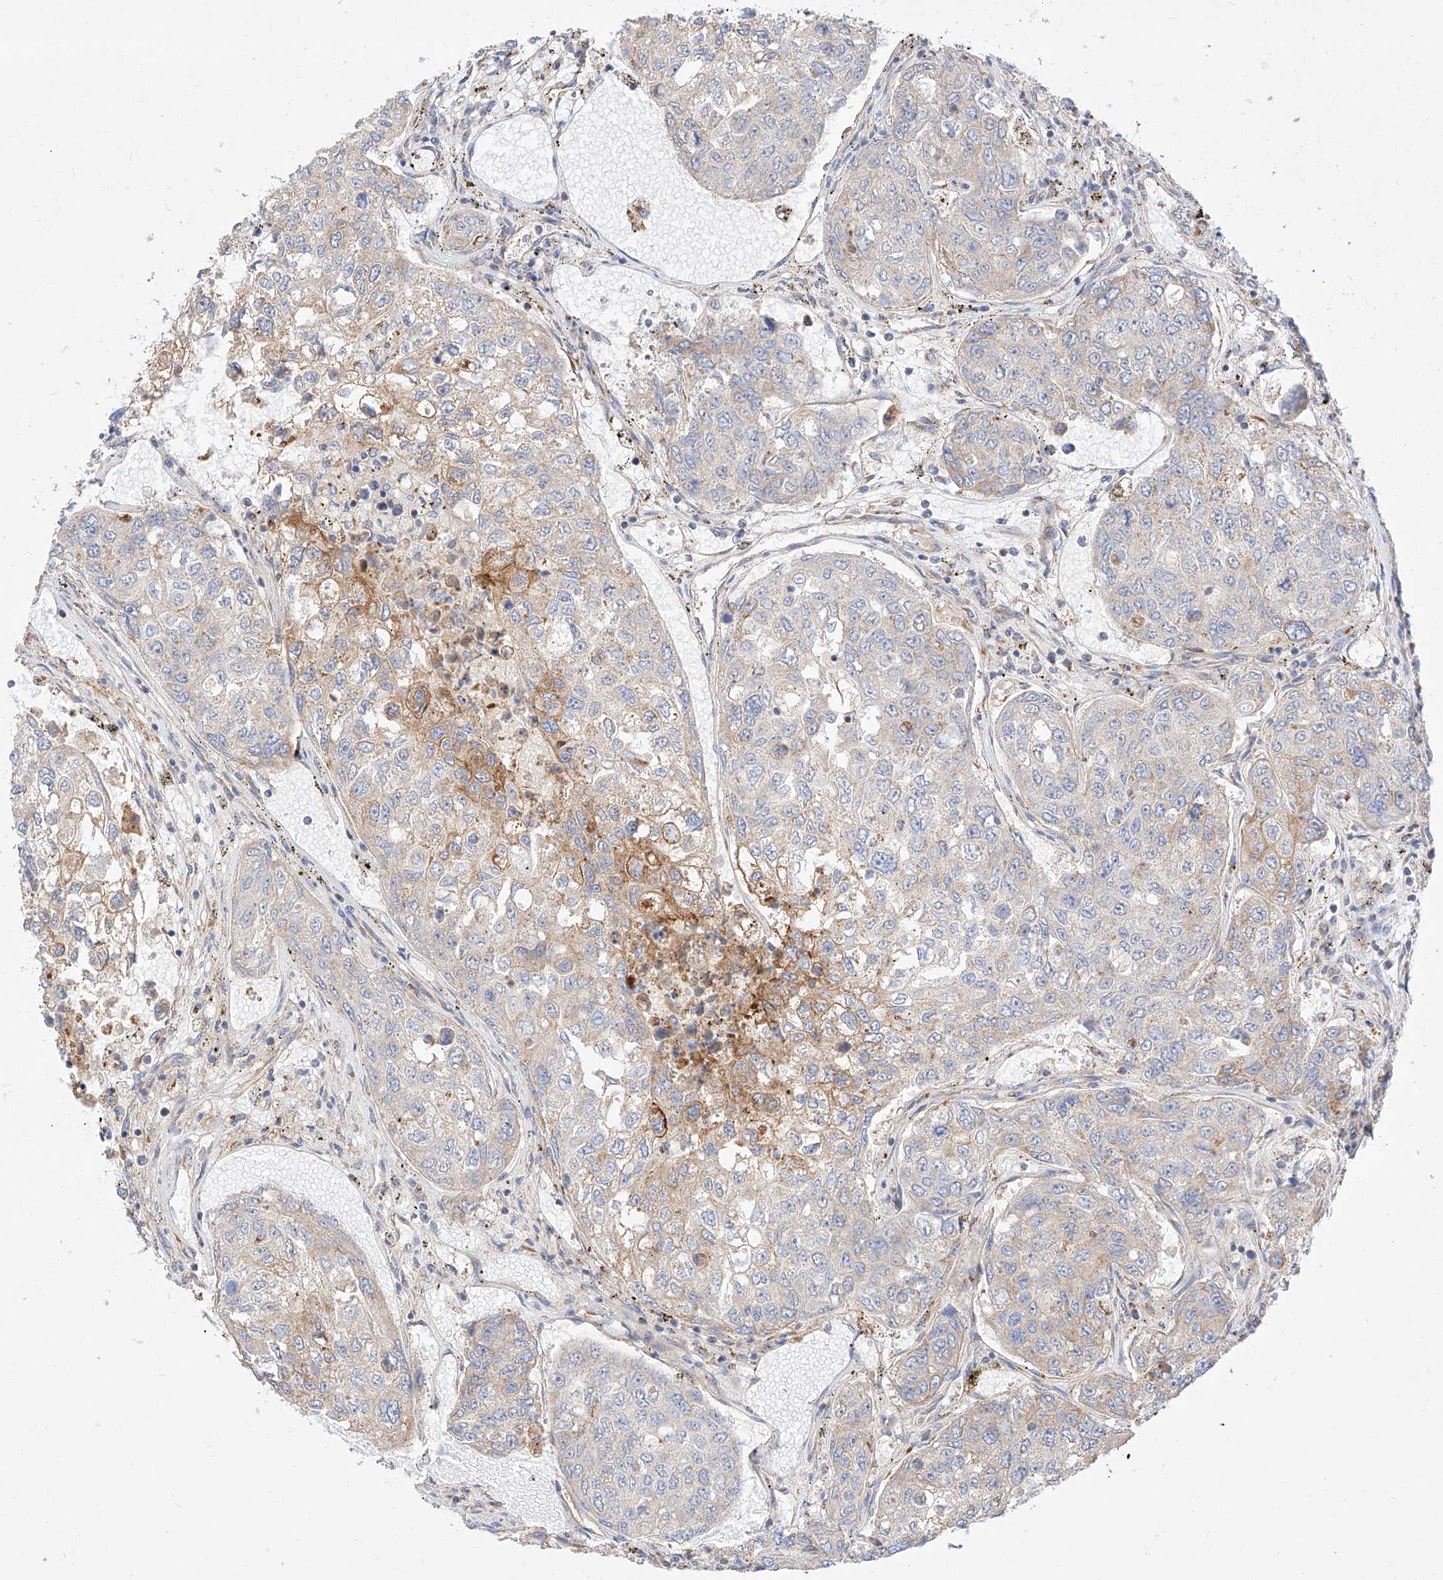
{"staining": {"intensity": "moderate", "quantity": "<25%", "location": "cytoplasmic/membranous"}, "tissue": "urothelial cancer", "cell_type": "Tumor cells", "image_type": "cancer", "snomed": [{"axis": "morphology", "description": "Urothelial carcinoma, High grade"}, {"axis": "topography", "description": "Lymph node"}, {"axis": "topography", "description": "Urinary bladder"}], "caption": "Immunohistochemistry (DAB (3,3'-diaminobenzidine)) staining of urothelial carcinoma (high-grade) exhibits moderate cytoplasmic/membranous protein staining in about <25% of tumor cells.", "gene": "CSGALNACT2", "patient": {"sex": "male", "age": 51}}